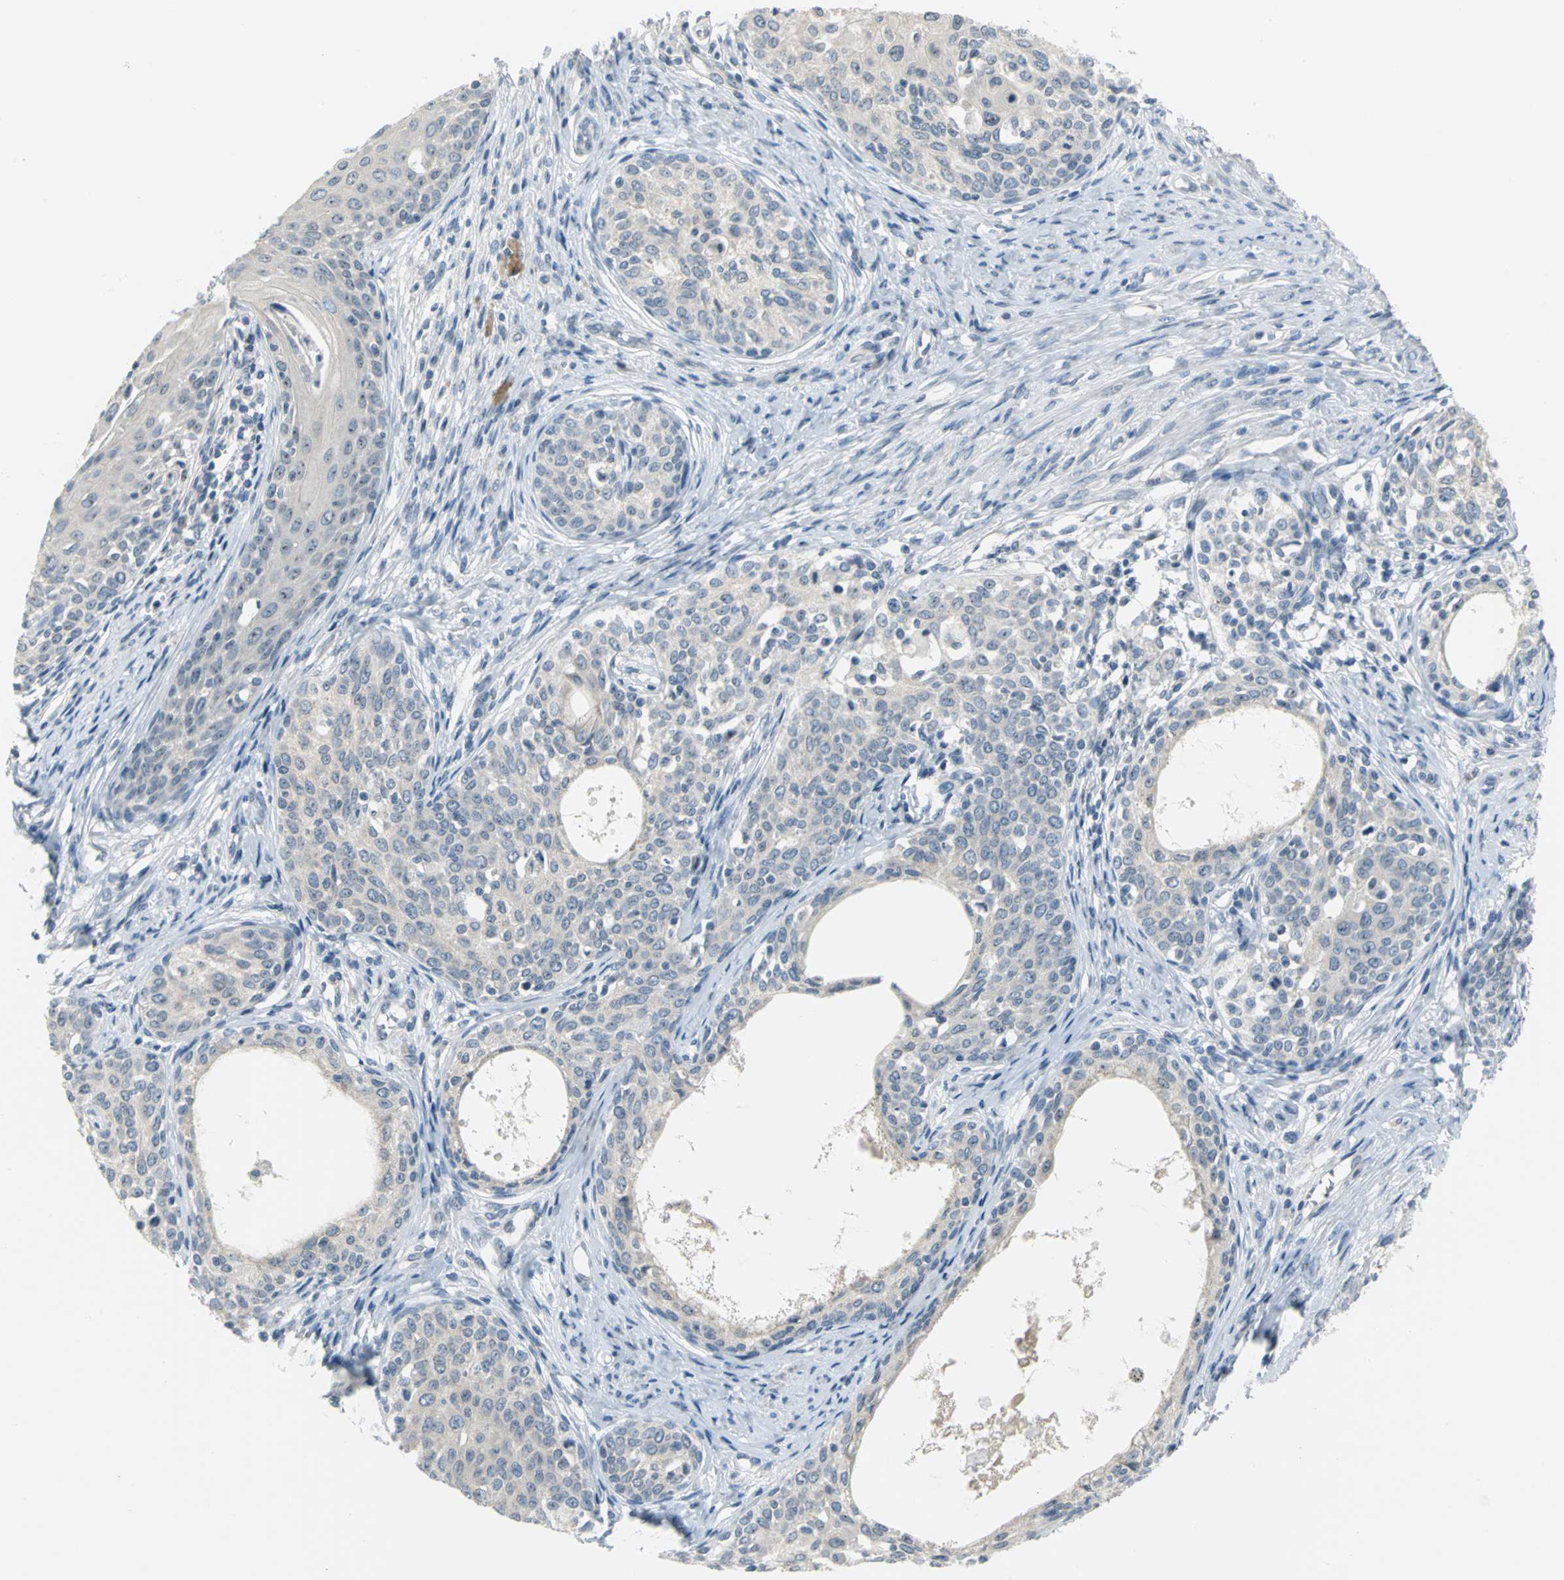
{"staining": {"intensity": "moderate", "quantity": "25%-75%", "location": "nuclear"}, "tissue": "cervical cancer", "cell_type": "Tumor cells", "image_type": "cancer", "snomed": [{"axis": "morphology", "description": "Squamous cell carcinoma, NOS"}, {"axis": "morphology", "description": "Adenocarcinoma, NOS"}, {"axis": "topography", "description": "Cervix"}], "caption": "Immunohistochemical staining of adenocarcinoma (cervical) shows moderate nuclear protein expression in about 25%-75% of tumor cells.", "gene": "MYBBP1A", "patient": {"sex": "female", "age": 52}}